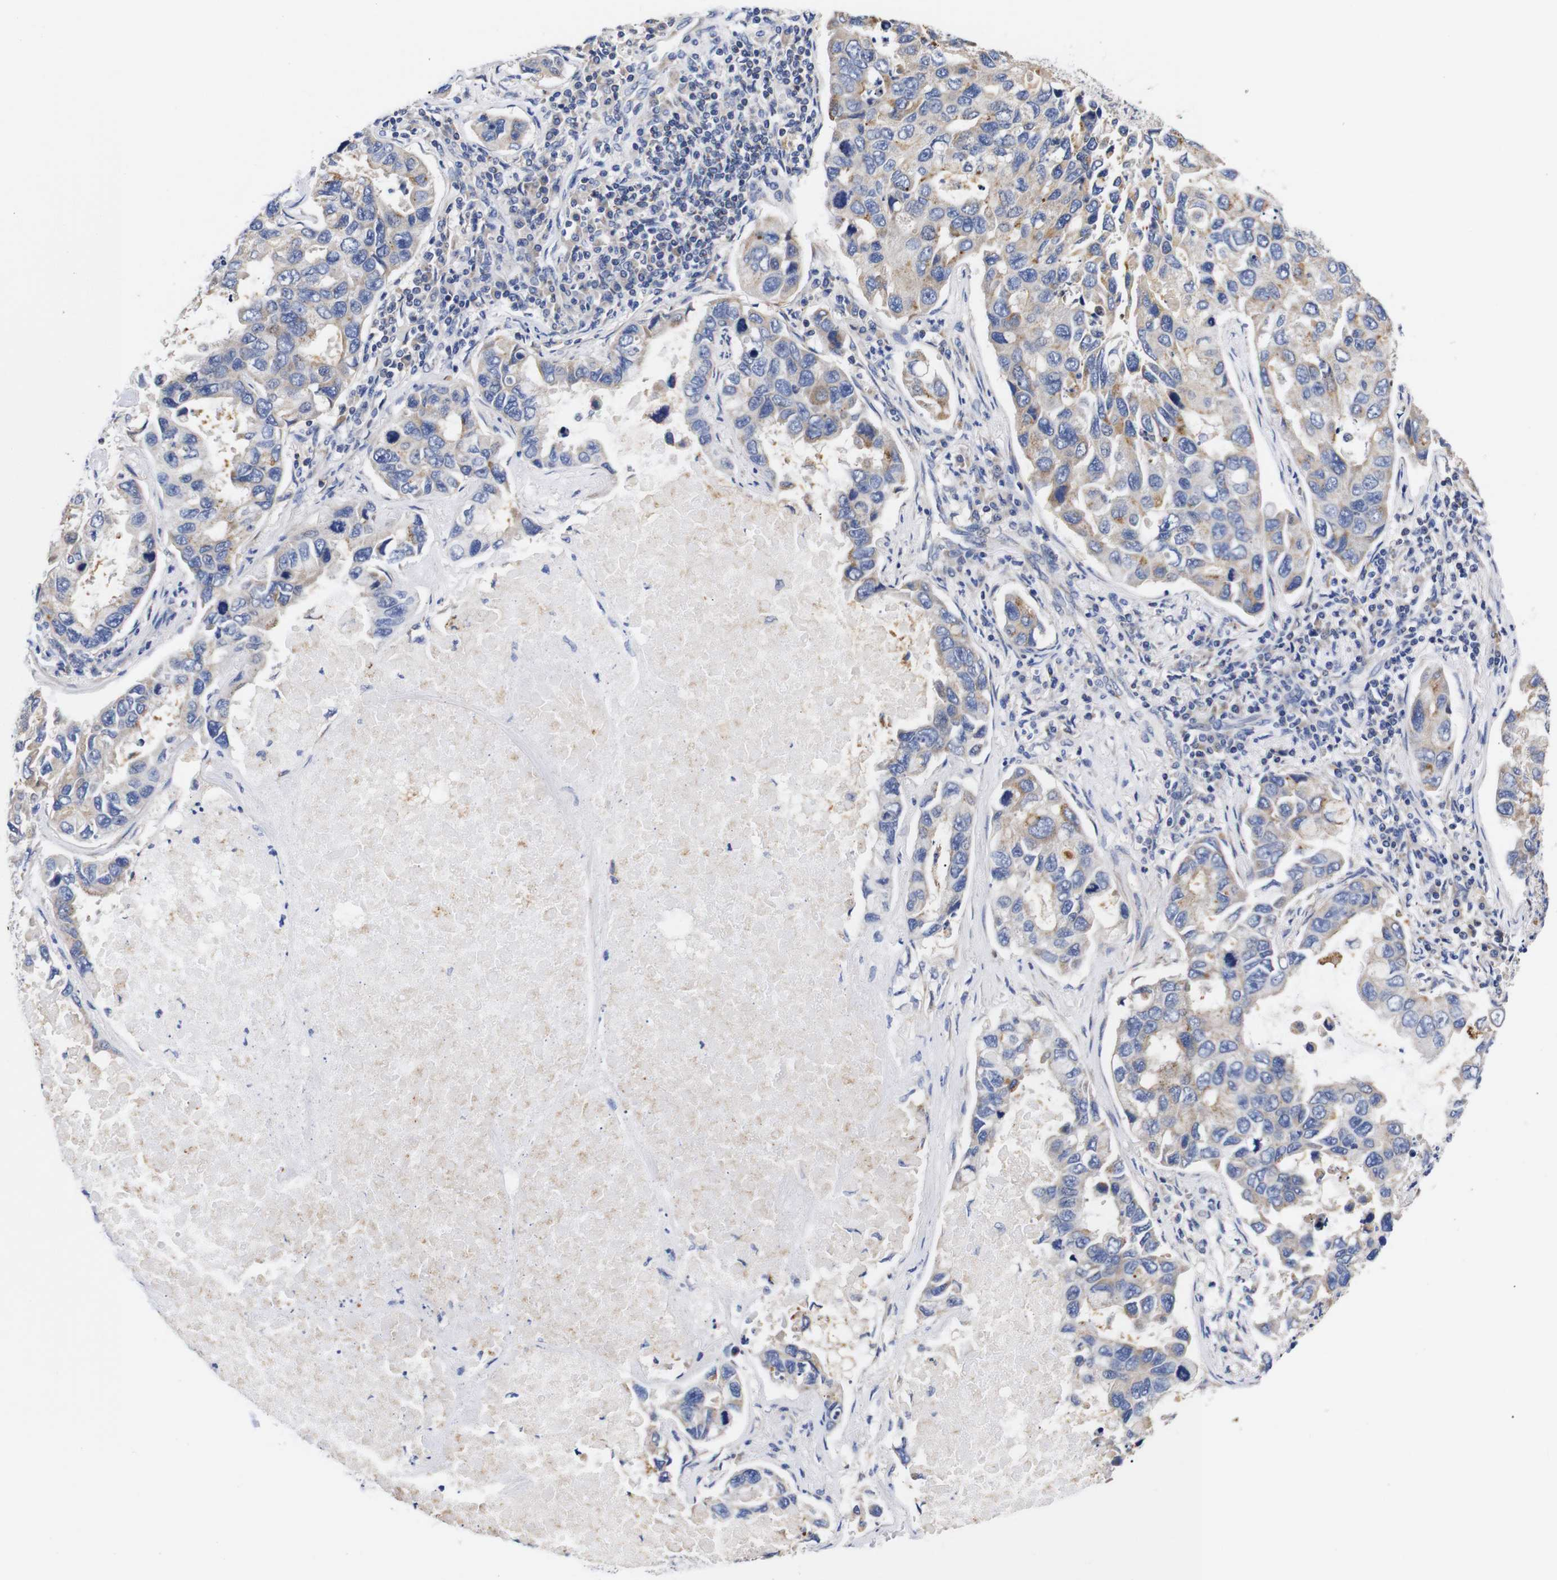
{"staining": {"intensity": "moderate", "quantity": "25%-75%", "location": "cytoplasmic/membranous"}, "tissue": "lung cancer", "cell_type": "Tumor cells", "image_type": "cancer", "snomed": [{"axis": "morphology", "description": "Adenocarcinoma, NOS"}, {"axis": "topography", "description": "Lung"}], "caption": "Immunohistochemical staining of lung cancer shows medium levels of moderate cytoplasmic/membranous protein staining in about 25%-75% of tumor cells.", "gene": "OPN3", "patient": {"sex": "male", "age": 64}}